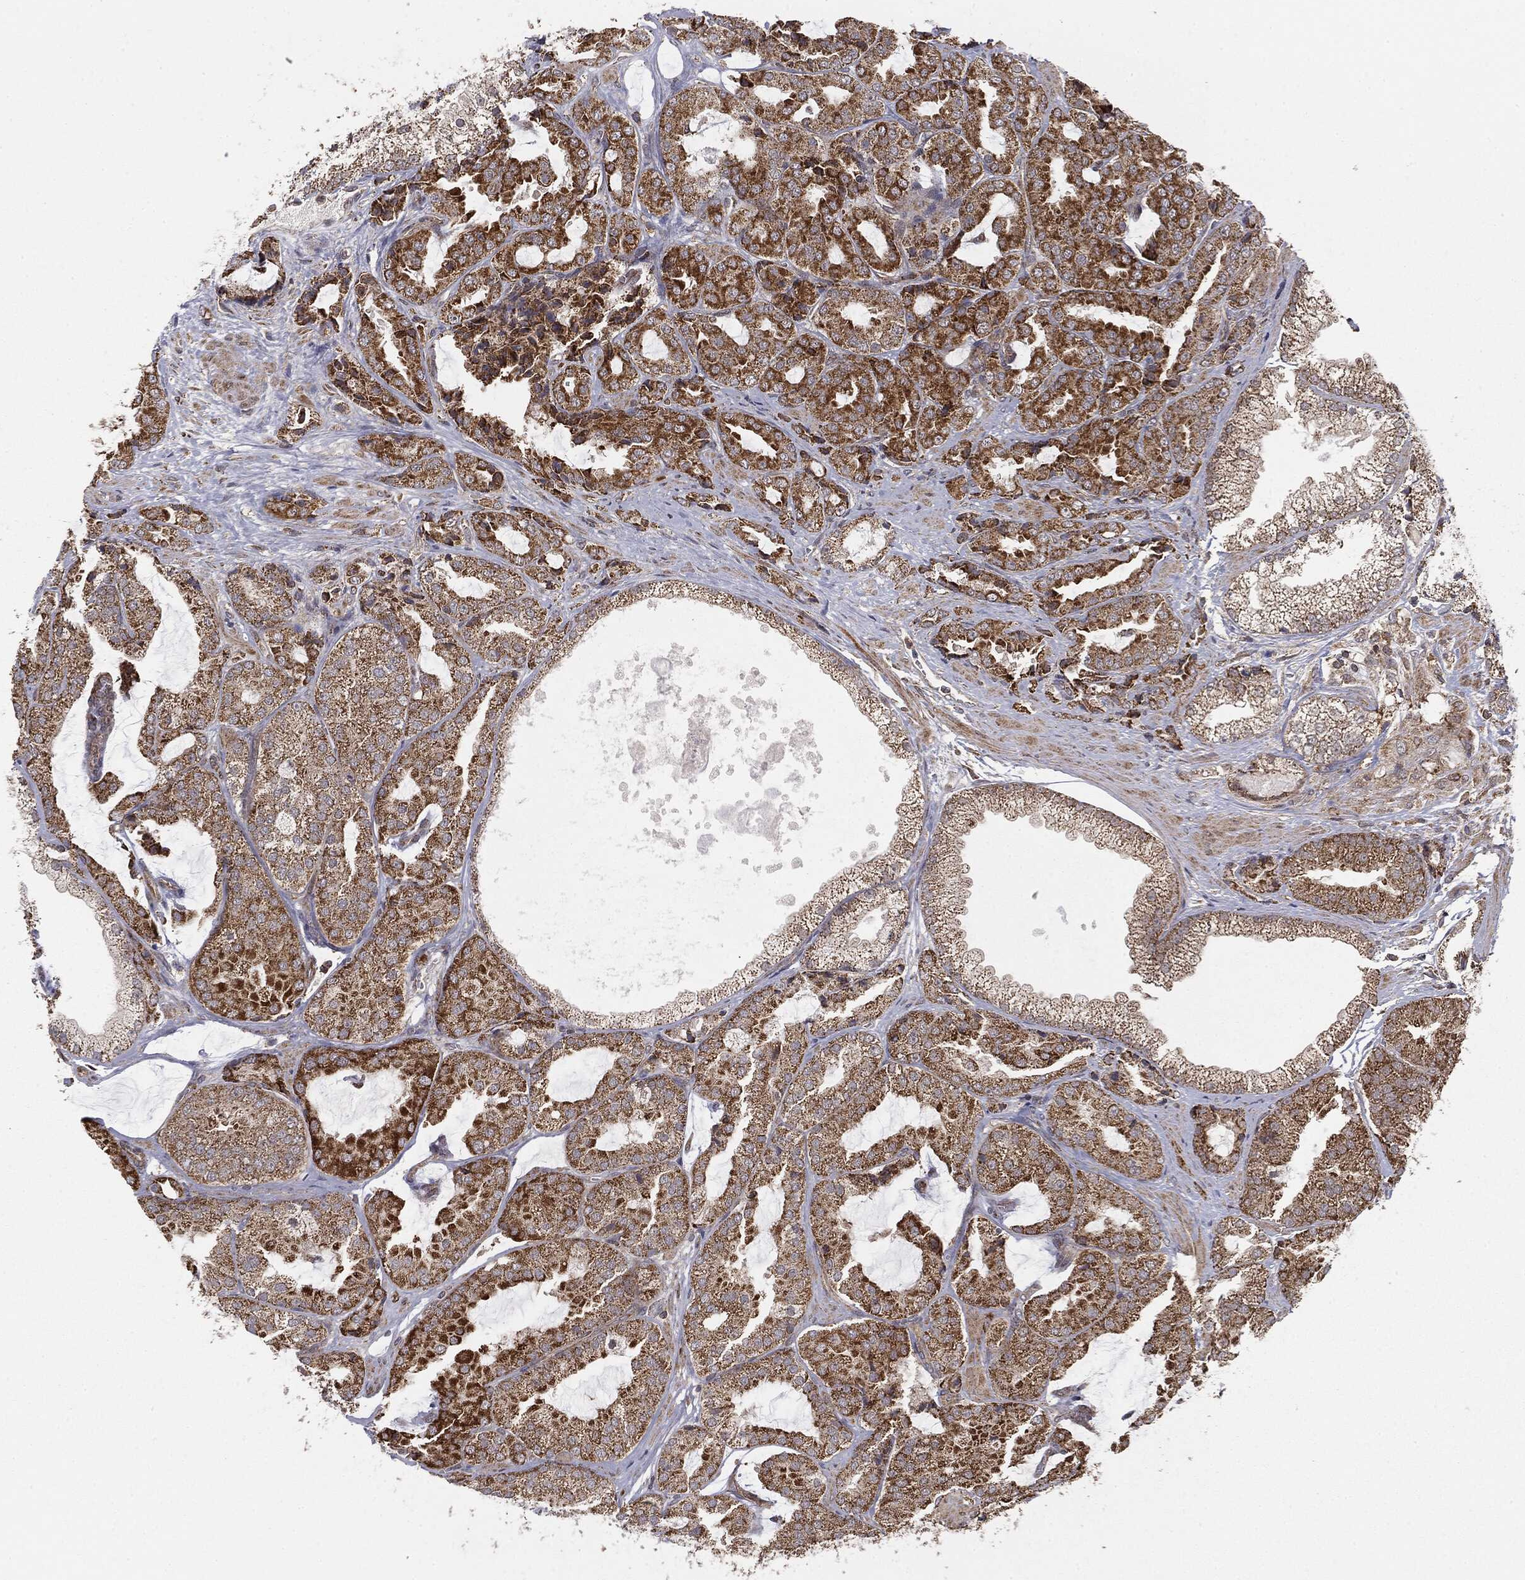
{"staining": {"intensity": "strong", "quantity": "25%-75%", "location": "cytoplasmic/membranous"}, "tissue": "prostate cancer", "cell_type": "Tumor cells", "image_type": "cancer", "snomed": [{"axis": "morphology", "description": "Adenocarcinoma, High grade"}, {"axis": "topography", "description": "Prostate"}], "caption": "Immunohistochemical staining of prostate cancer (adenocarcinoma (high-grade)) reveals strong cytoplasmic/membranous protein positivity in about 25%-75% of tumor cells.", "gene": "MTOR", "patient": {"sex": "male", "age": 68}}